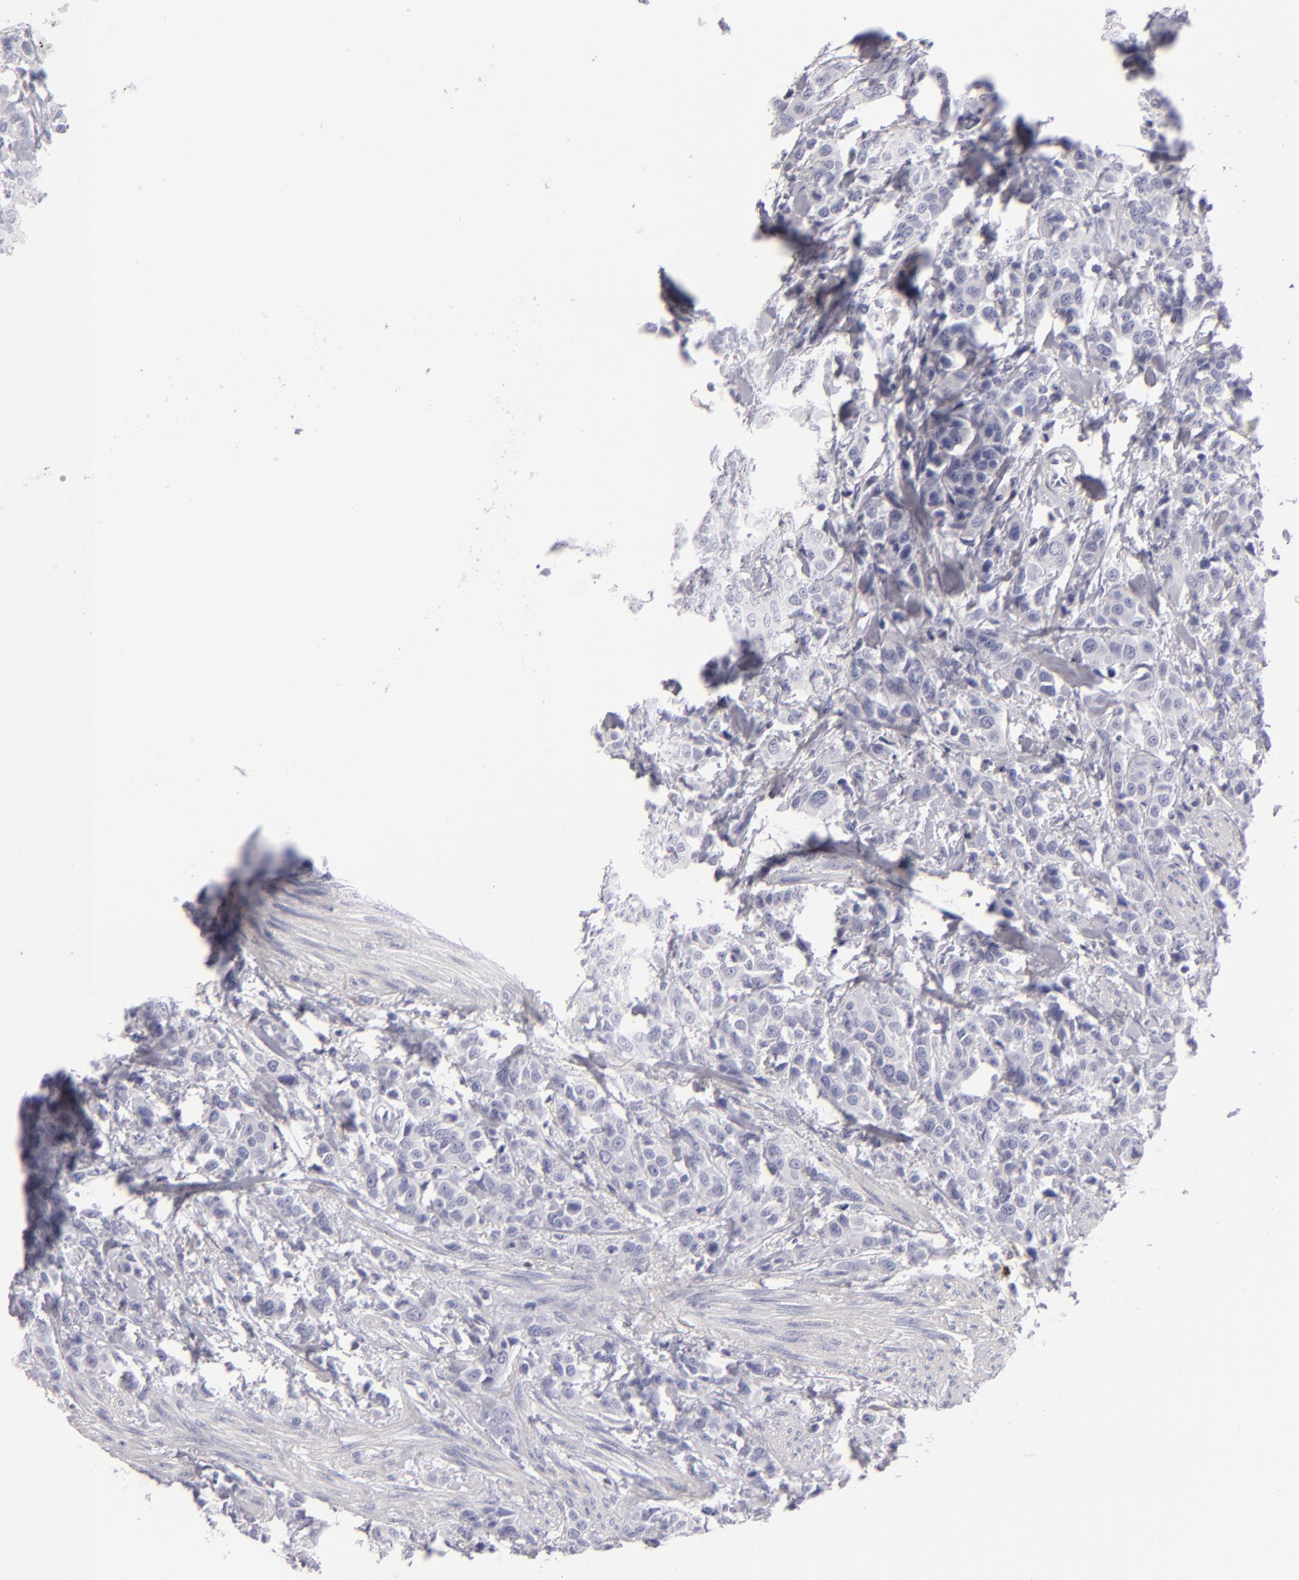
{"staining": {"intensity": "negative", "quantity": "none", "location": "none"}, "tissue": "urothelial cancer", "cell_type": "Tumor cells", "image_type": "cancer", "snomed": [{"axis": "morphology", "description": "Urothelial carcinoma, High grade"}, {"axis": "topography", "description": "Urinary bladder"}], "caption": "A micrograph of human urothelial carcinoma (high-grade) is negative for staining in tumor cells.", "gene": "F13A1", "patient": {"sex": "male", "age": 56}}